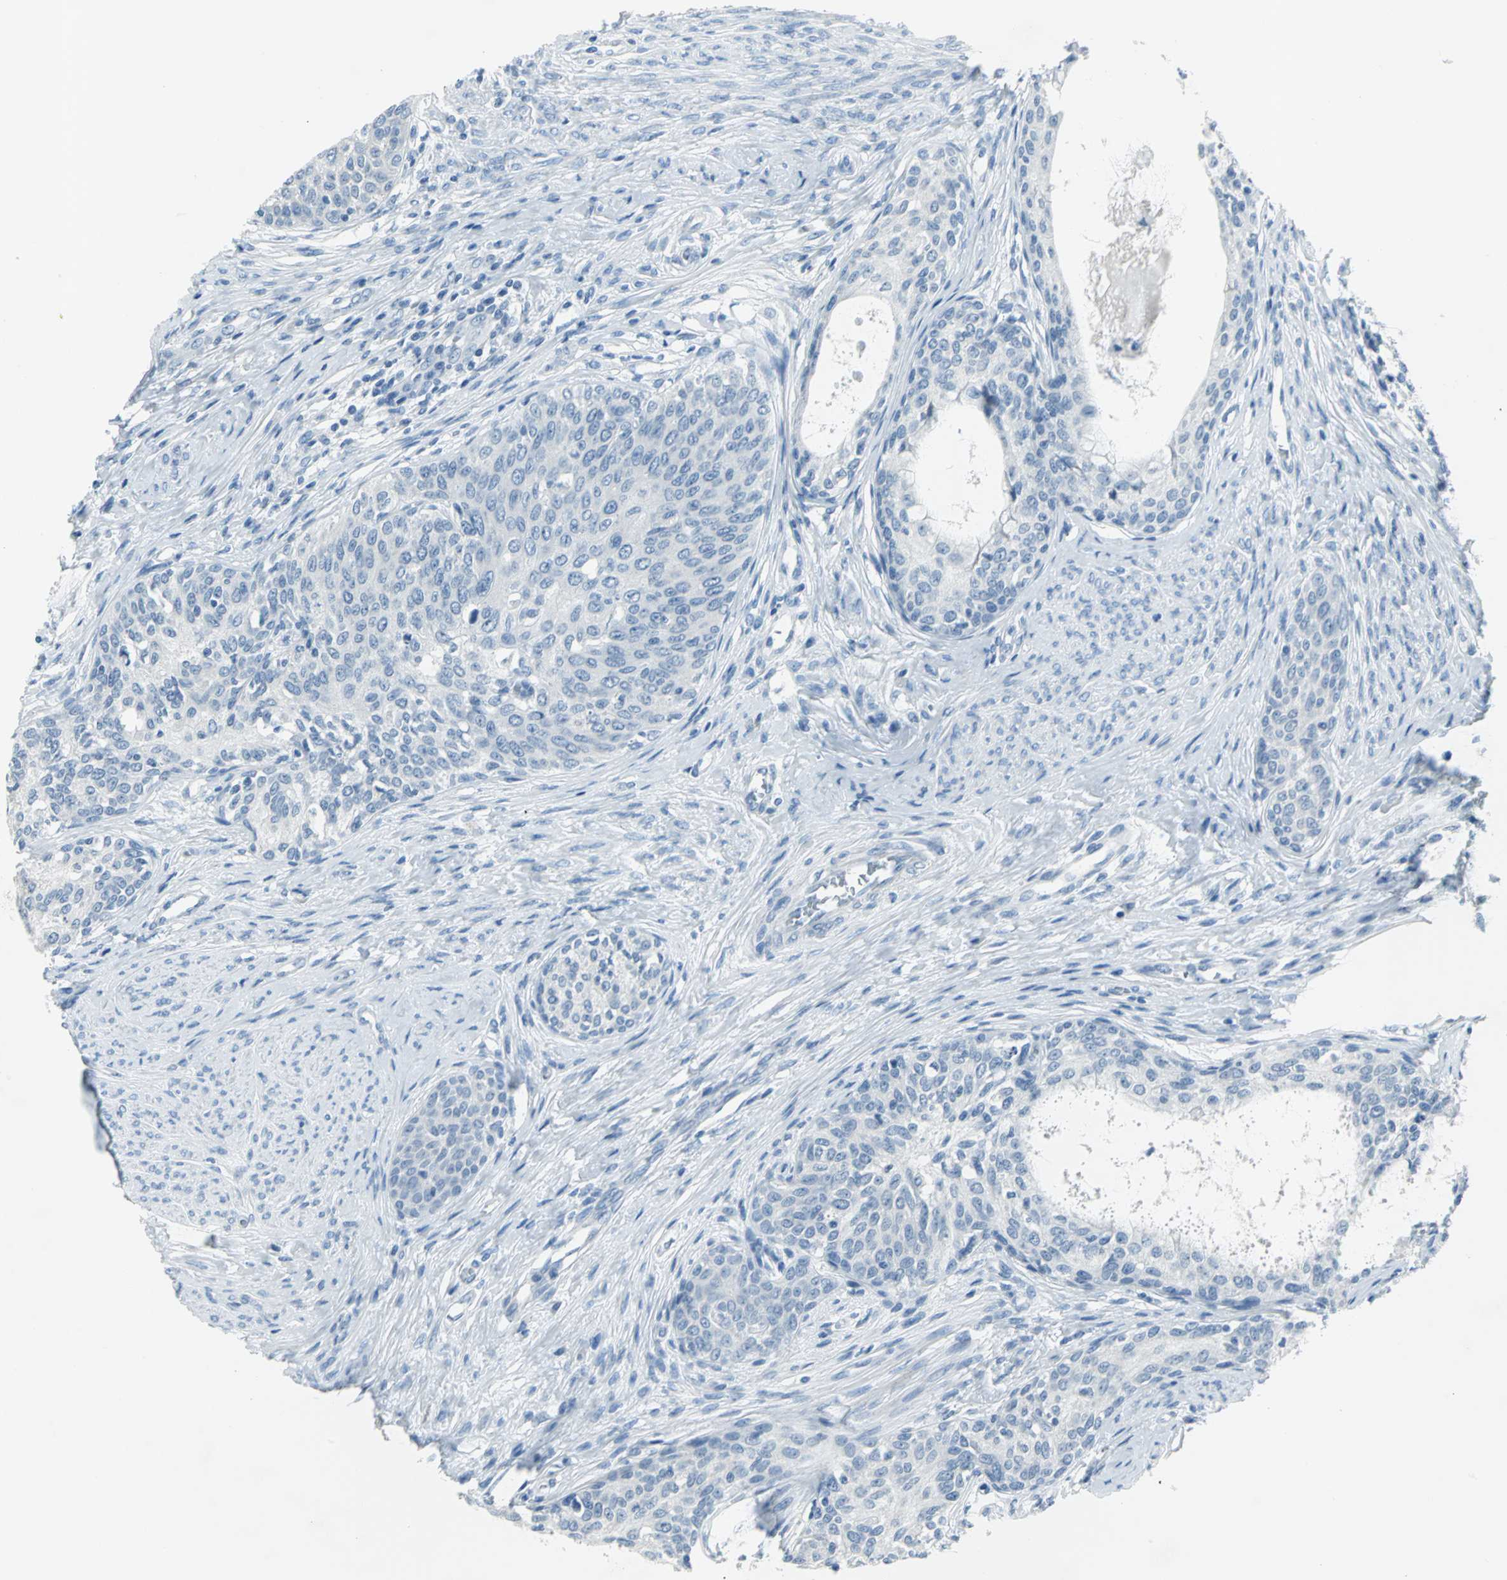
{"staining": {"intensity": "negative", "quantity": "none", "location": "none"}, "tissue": "cervical cancer", "cell_type": "Tumor cells", "image_type": "cancer", "snomed": [{"axis": "morphology", "description": "Squamous cell carcinoma, NOS"}, {"axis": "morphology", "description": "Adenocarcinoma, NOS"}, {"axis": "topography", "description": "Cervix"}], "caption": "A histopathology image of cervical cancer stained for a protein demonstrates no brown staining in tumor cells.", "gene": "DNAI2", "patient": {"sex": "female", "age": 52}}